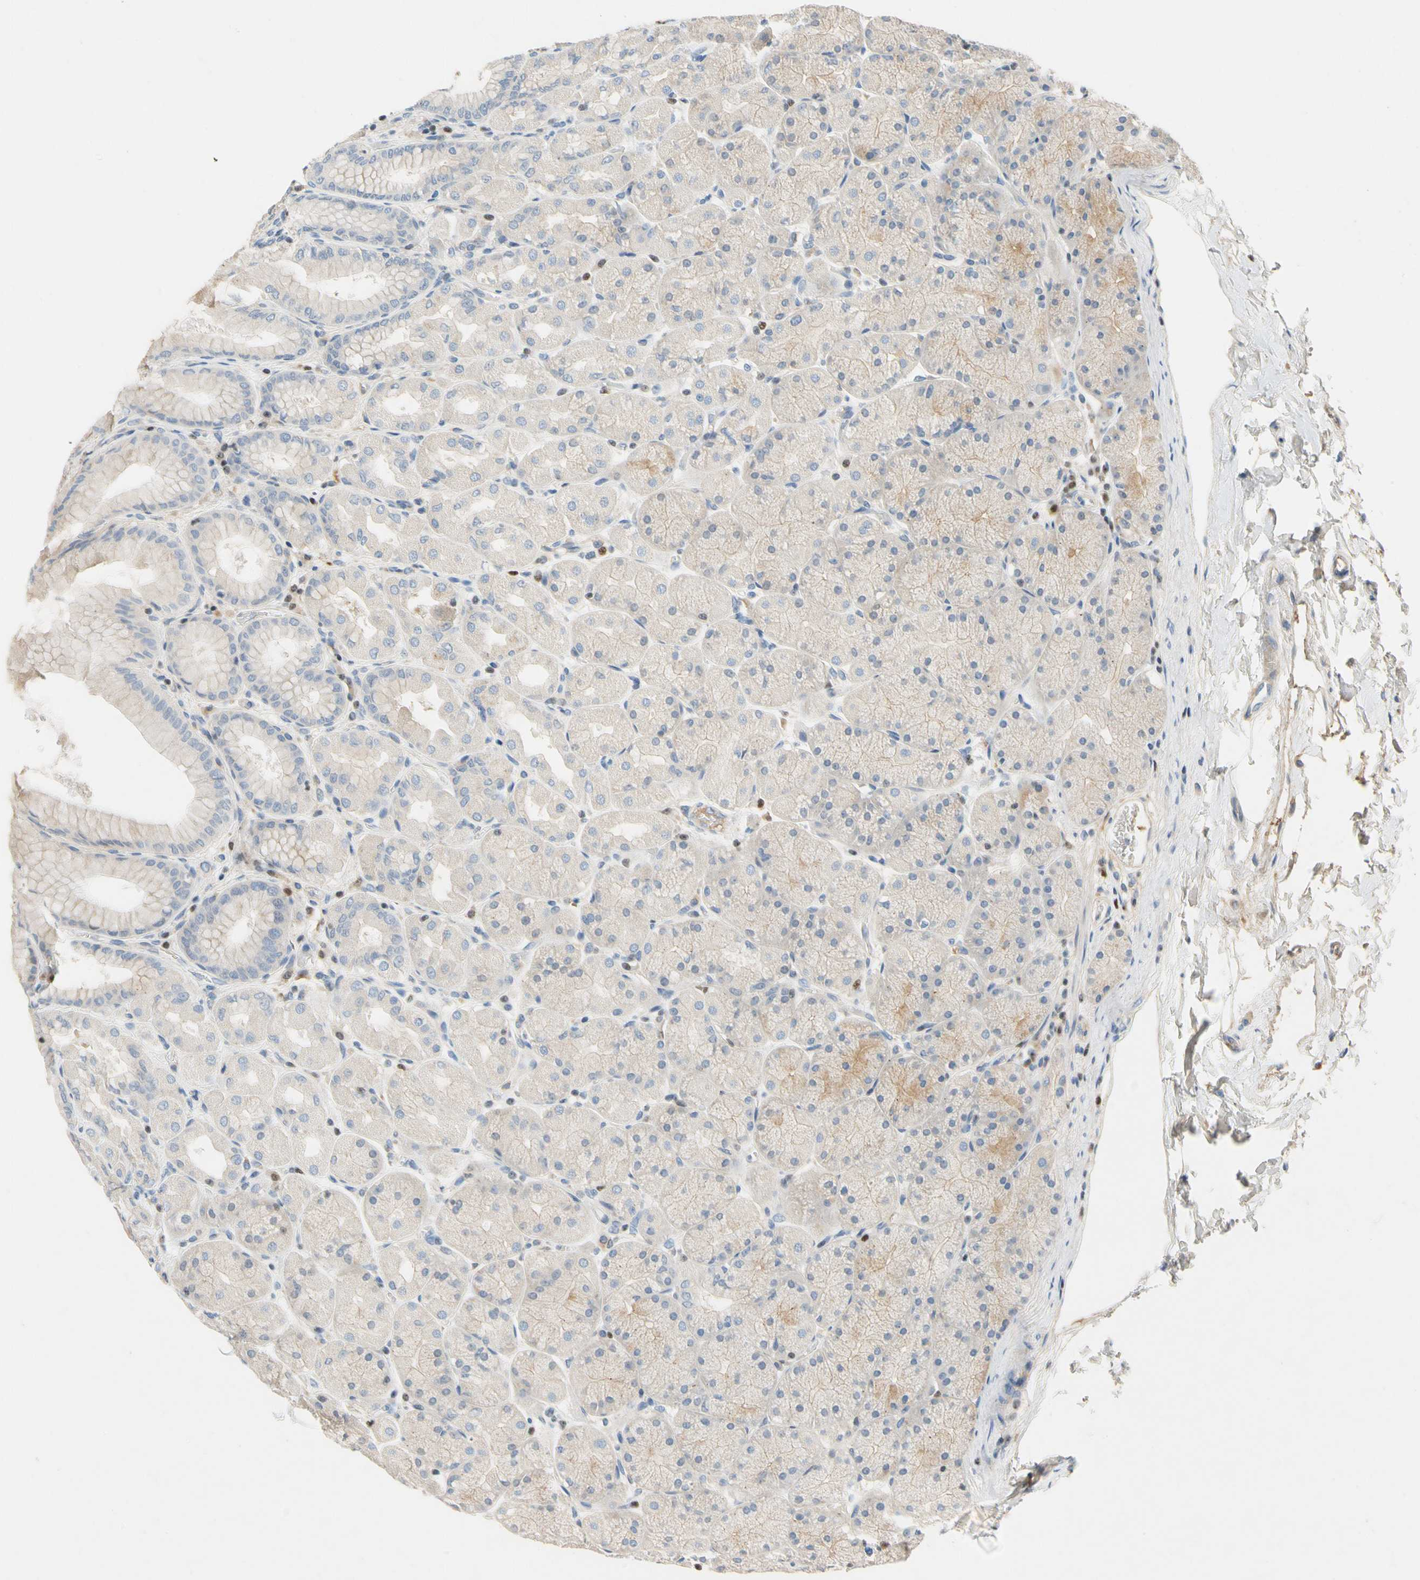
{"staining": {"intensity": "weak", "quantity": "<25%", "location": "cytoplasmic/membranous"}, "tissue": "stomach", "cell_type": "Glandular cells", "image_type": "normal", "snomed": [{"axis": "morphology", "description": "Normal tissue, NOS"}, {"axis": "topography", "description": "Stomach, upper"}], "caption": "High power microscopy photomicrograph of an IHC micrograph of normal stomach, revealing no significant expression in glandular cells. The staining is performed using DAB brown chromogen with nuclei counter-stained in using hematoxylin.", "gene": "SP140", "patient": {"sex": "female", "age": 56}}